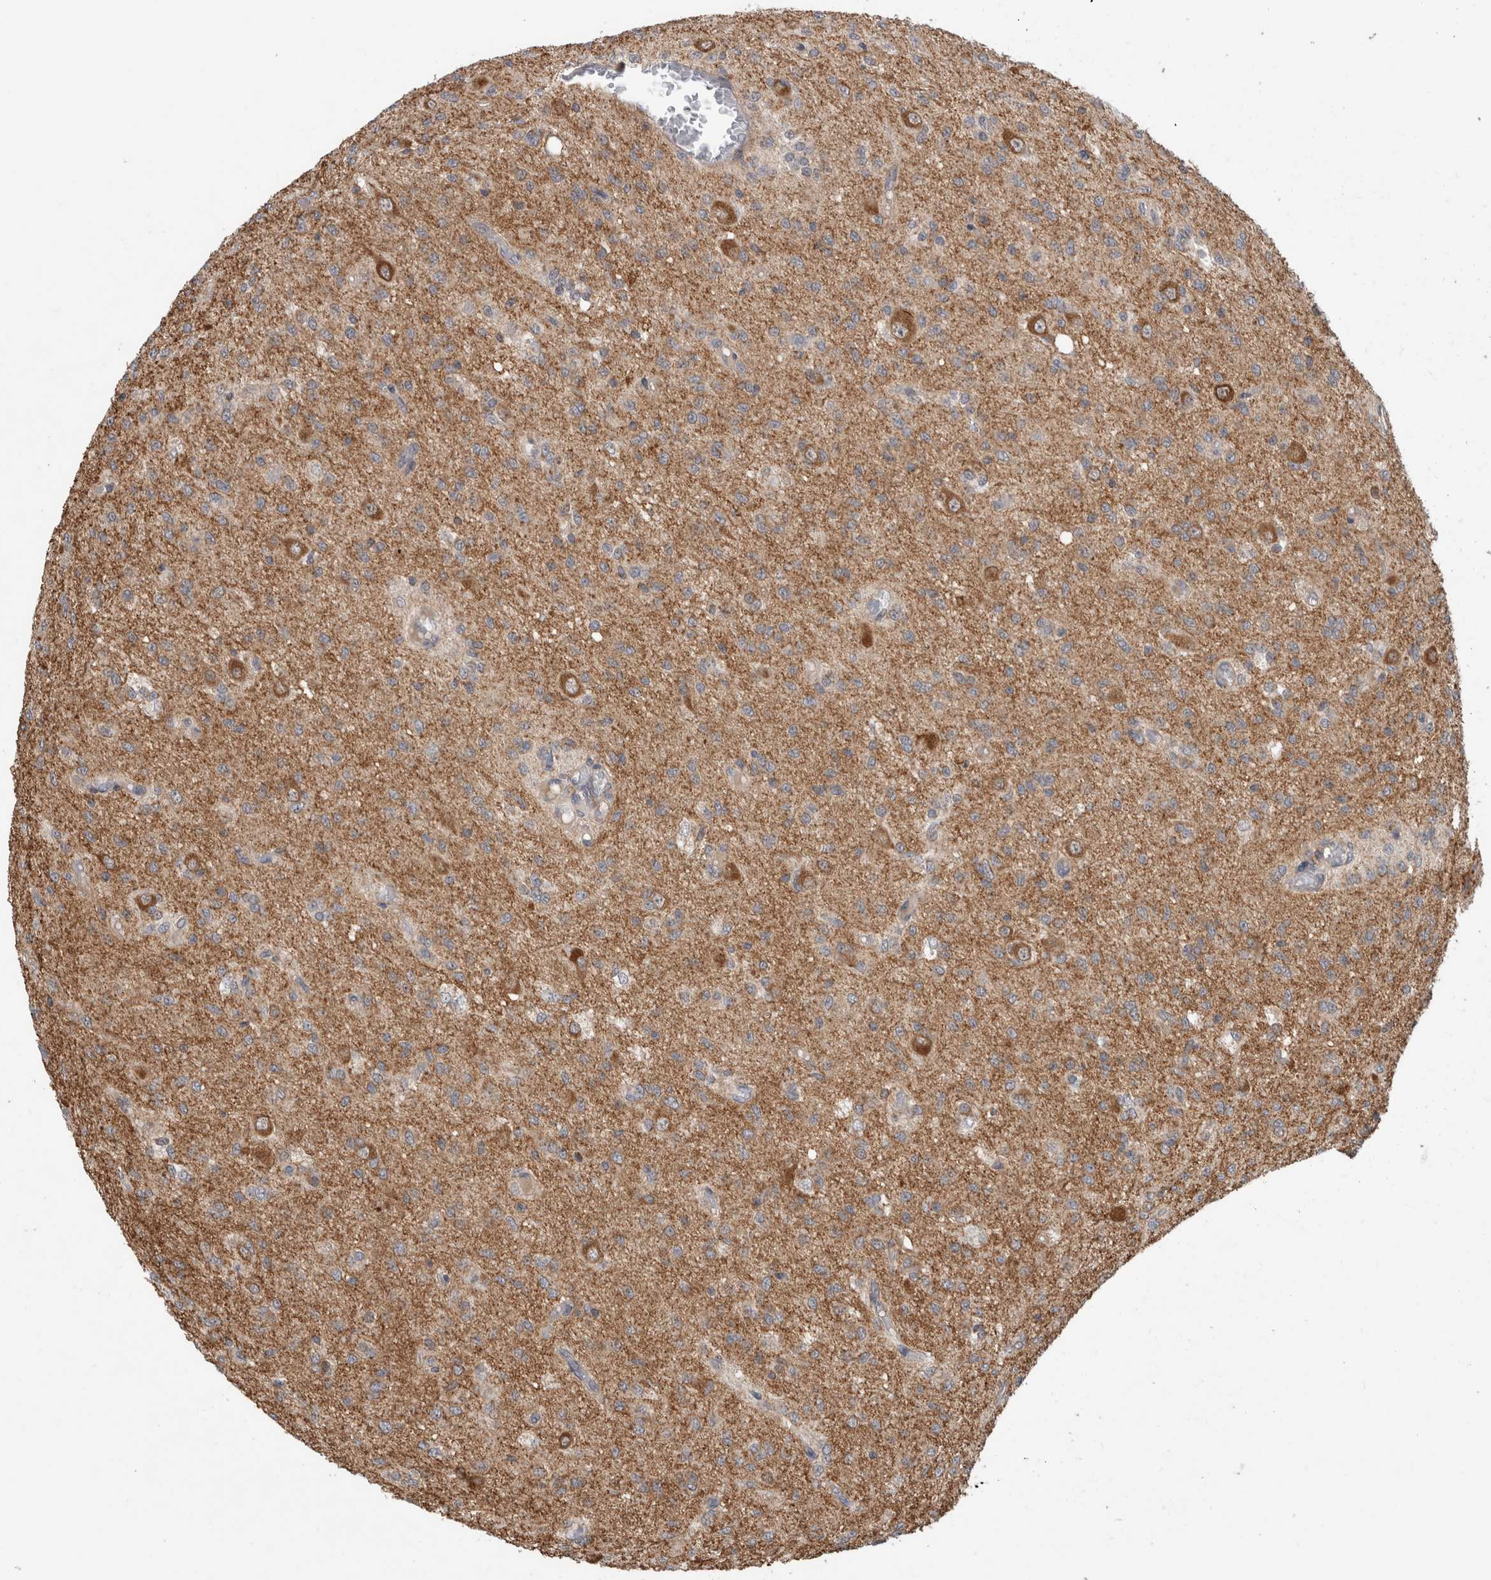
{"staining": {"intensity": "moderate", "quantity": "<25%", "location": "cytoplasmic/membranous"}, "tissue": "glioma", "cell_type": "Tumor cells", "image_type": "cancer", "snomed": [{"axis": "morphology", "description": "Glioma, malignant, High grade"}, {"axis": "topography", "description": "Brain"}], "caption": "Tumor cells display low levels of moderate cytoplasmic/membranous expression in approximately <25% of cells in human malignant high-grade glioma.", "gene": "ADGRL3", "patient": {"sex": "female", "age": 59}}